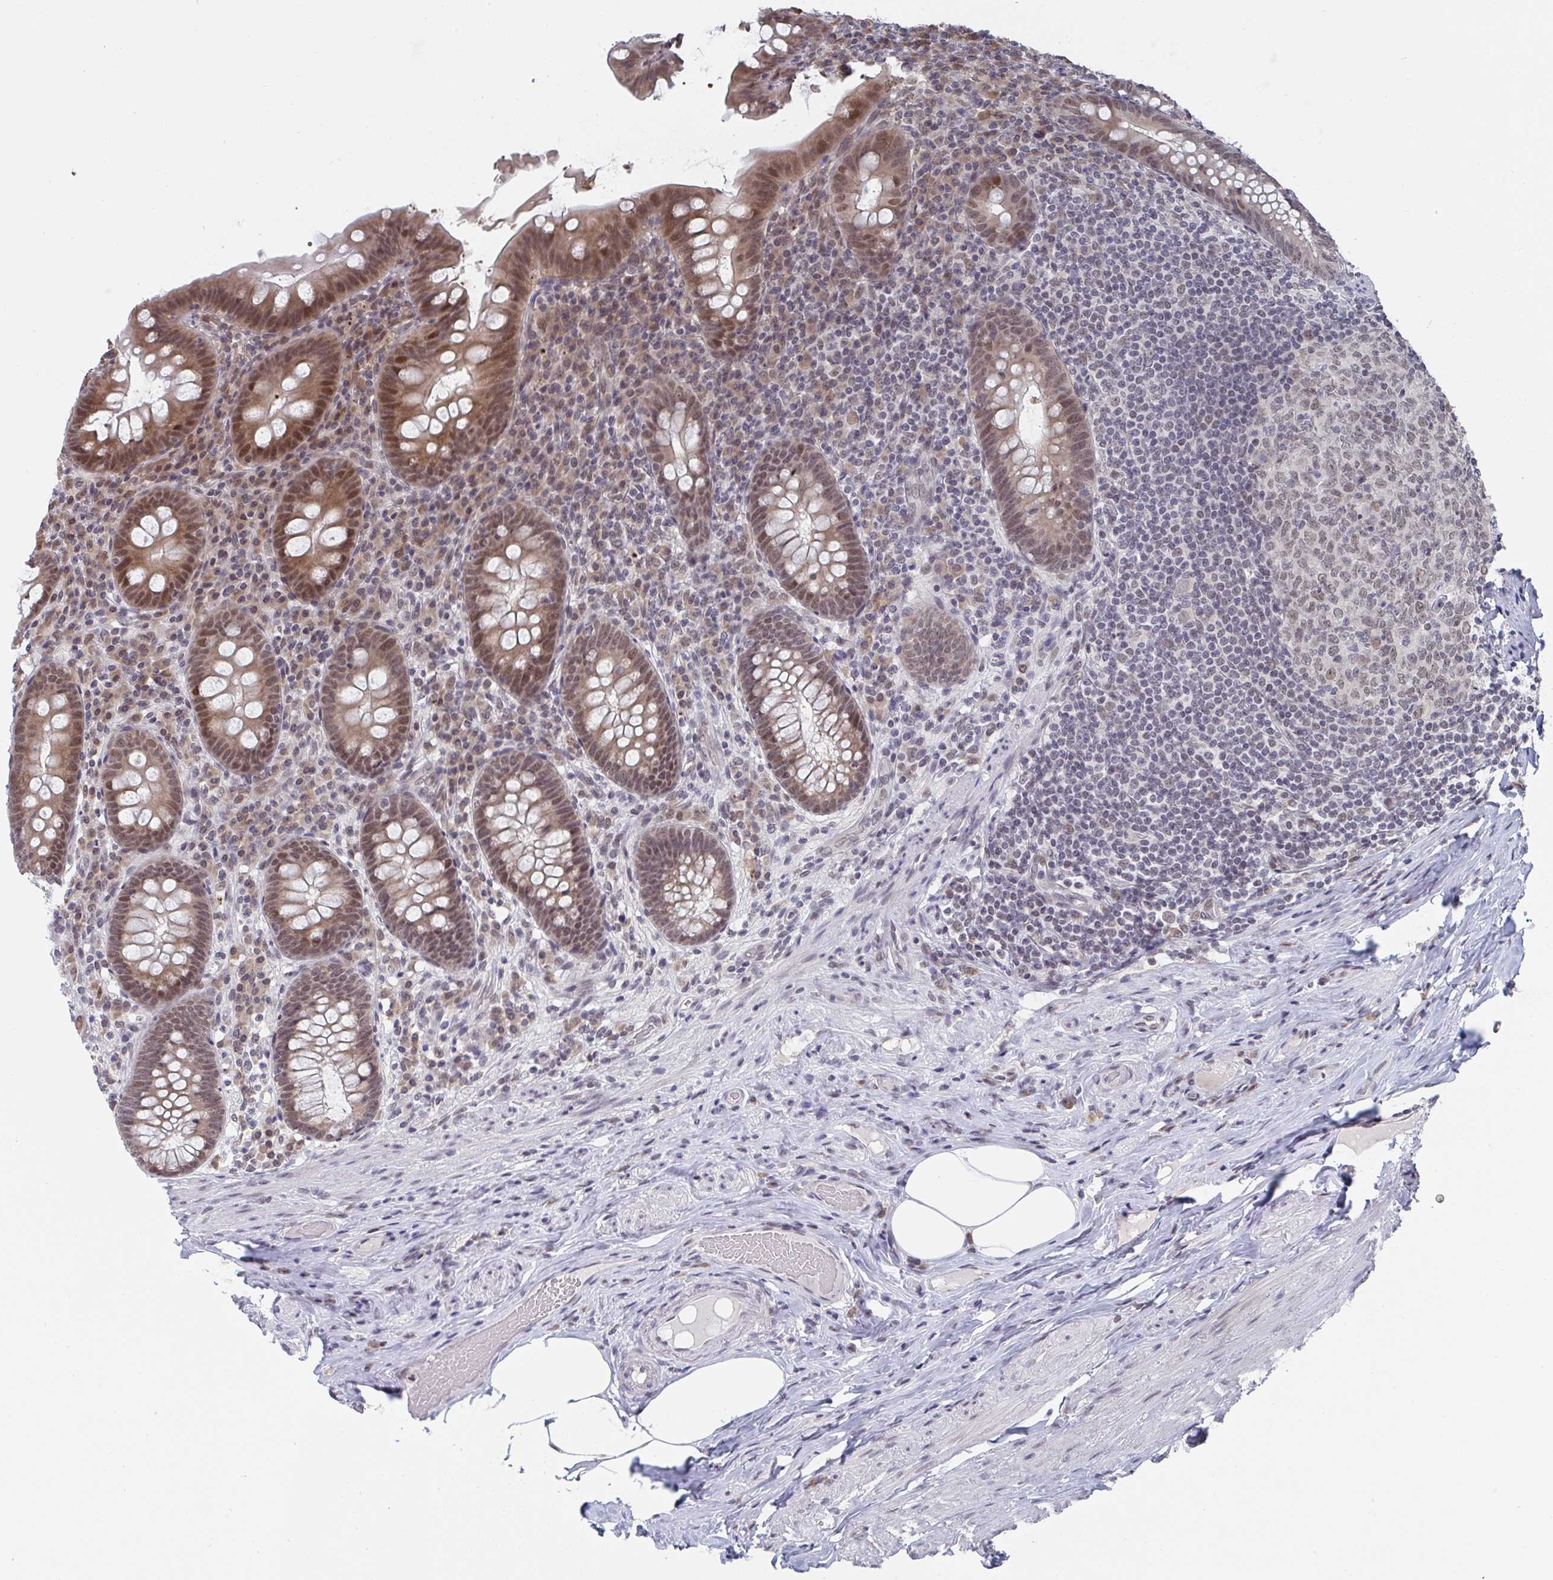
{"staining": {"intensity": "moderate", "quantity": ">75%", "location": "cytoplasmic/membranous,nuclear"}, "tissue": "appendix", "cell_type": "Glandular cells", "image_type": "normal", "snomed": [{"axis": "morphology", "description": "Normal tissue, NOS"}, {"axis": "topography", "description": "Appendix"}], "caption": "Appendix stained for a protein (brown) exhibits moderate cytoplasmic/membranous,nuclear positive expression in approximately >75% of glandular cells.", "gene": "JMJD1C", "patient": {"sex": "male", "age": 71}}